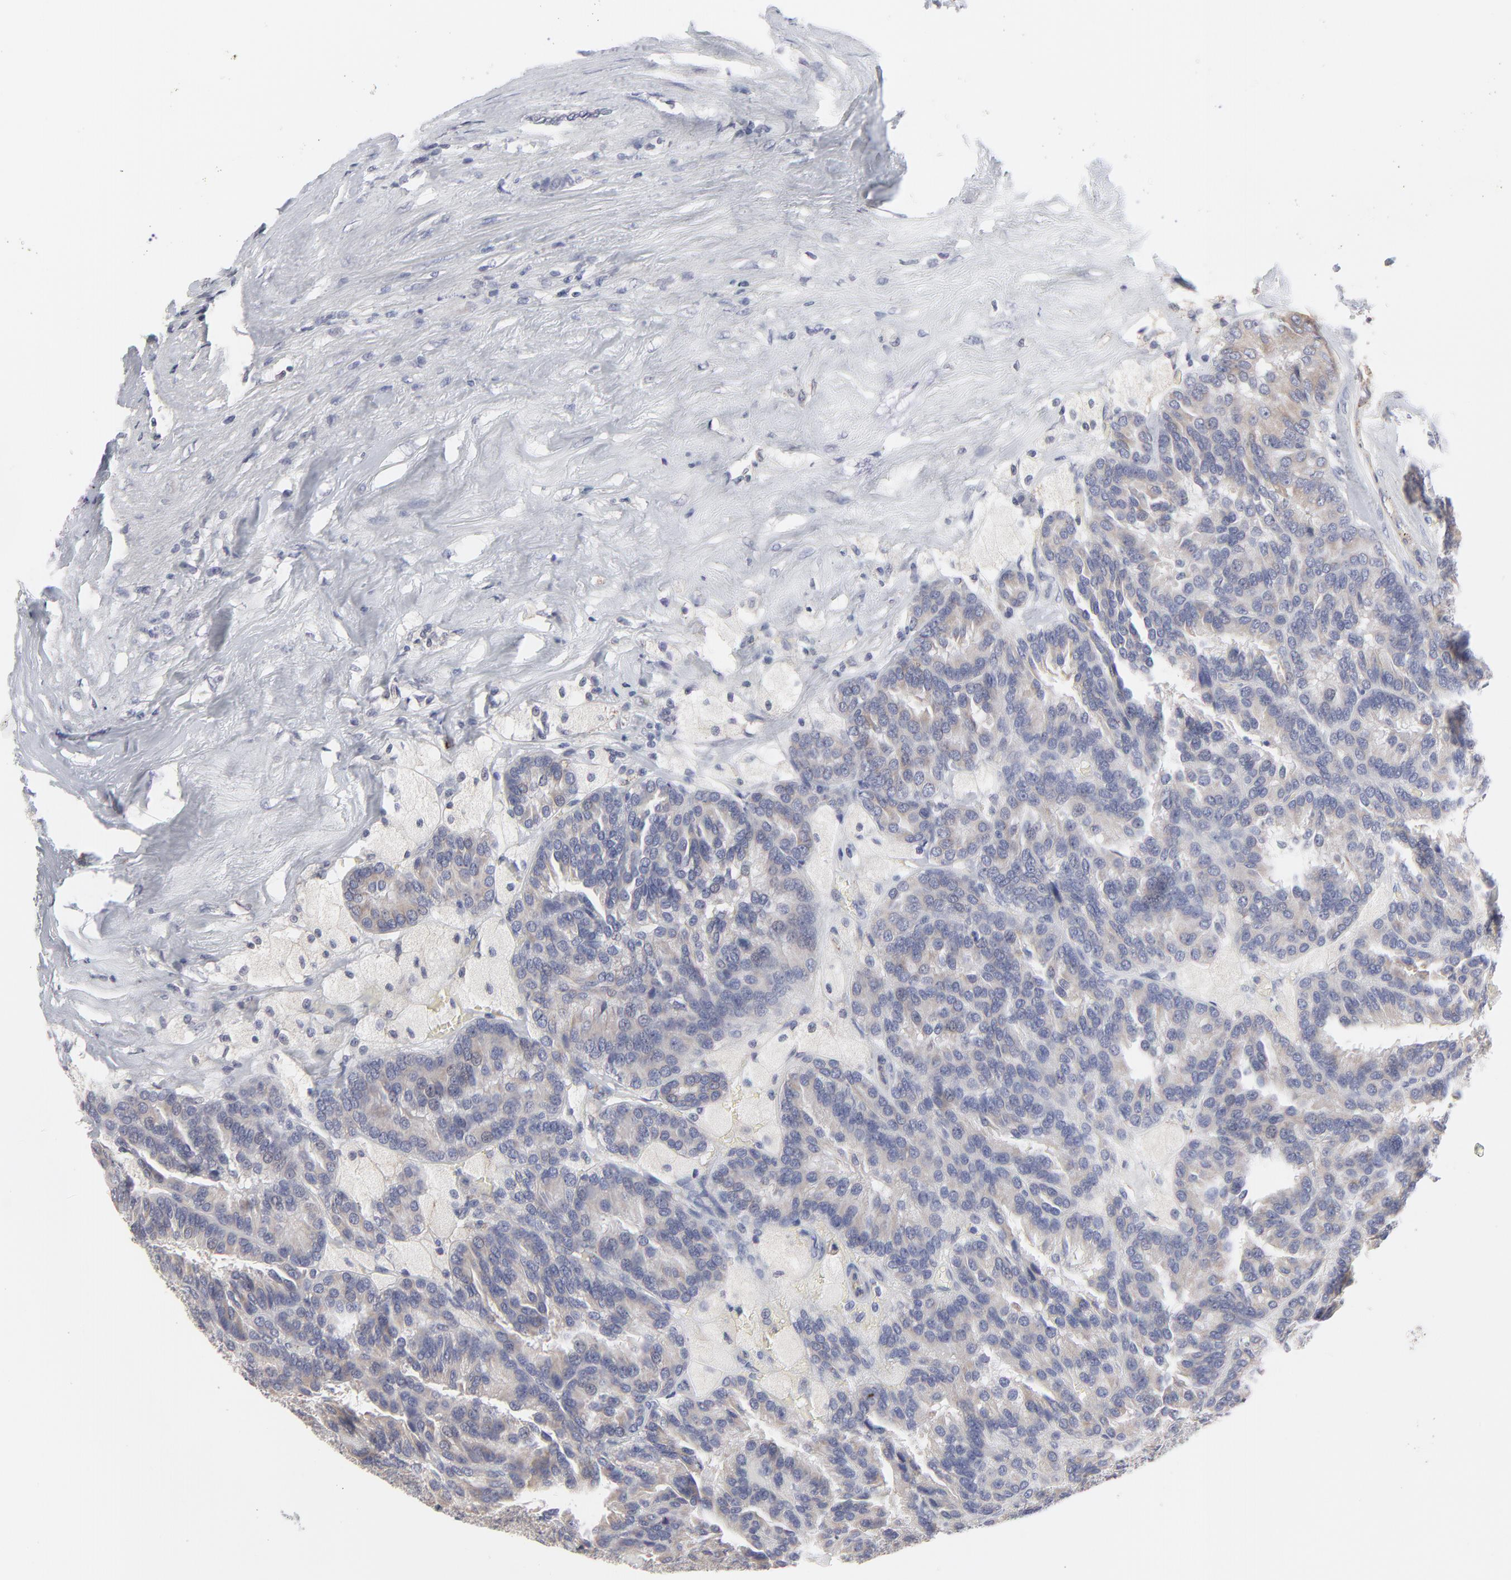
{"staining": {"intensity": "weak", "quantity": ">75%", "location": "cytoplasmic/membranous"}, "tissue": "renal cancer", "cell_type": "Tumor cells", "image_type": "cancer", "snomed": [{"axis": "morphology", "description": "Adenocarcinoma, NOS"}, {"axis": "topography", "description": "Kidney"}], "caption": "IHC photomicrograph of renal cancer stained for a protein (brown), which reveals low levels of weak cytoplasmic/membranous positivity in about >75% of tumor cells.", "gene": "TRIM22", "patient": {"sex": "male", "age": 46}}